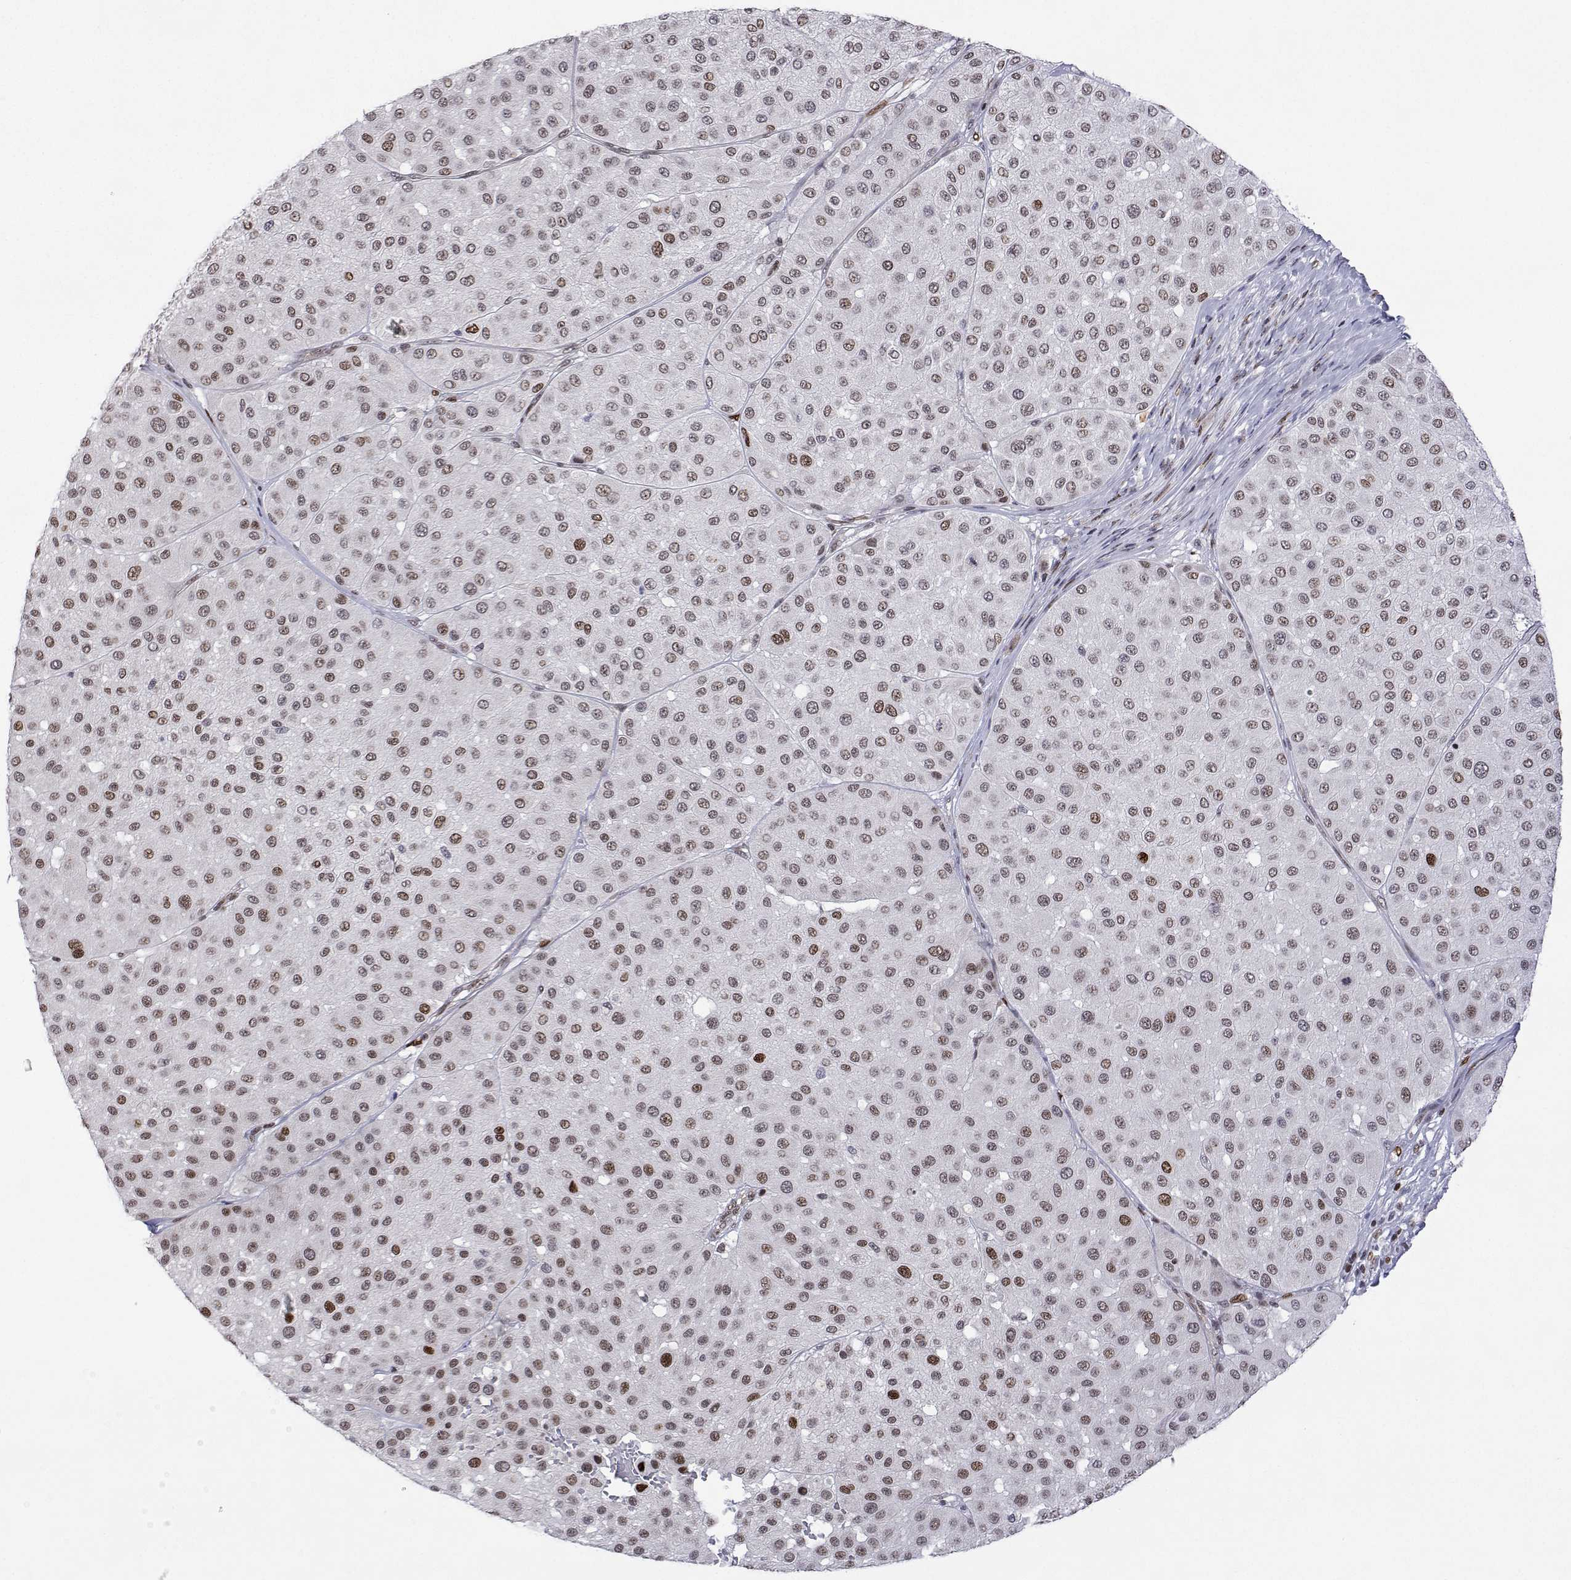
{"staining": {"intensity": "moderate", "quantity": "25%-75%", "location": "nuclear"}, "tissue": "melanoma", "cell_type": "Tumor cells", "image_type": "cancer", "snomed": [{"axis": "morphology", "description": "Malignant melanoma, Metastatic site"}, {"axis": "topography", "description": "Smooth muscle"}], "caption": "A medium amount of moderate nuclear positivity is identified in approximately 25%-75% of tumor cells in malignant melanoma (metastatic site) tissue.", "gene": "XPC", "patient": {"sex": "male", "age": 41}}